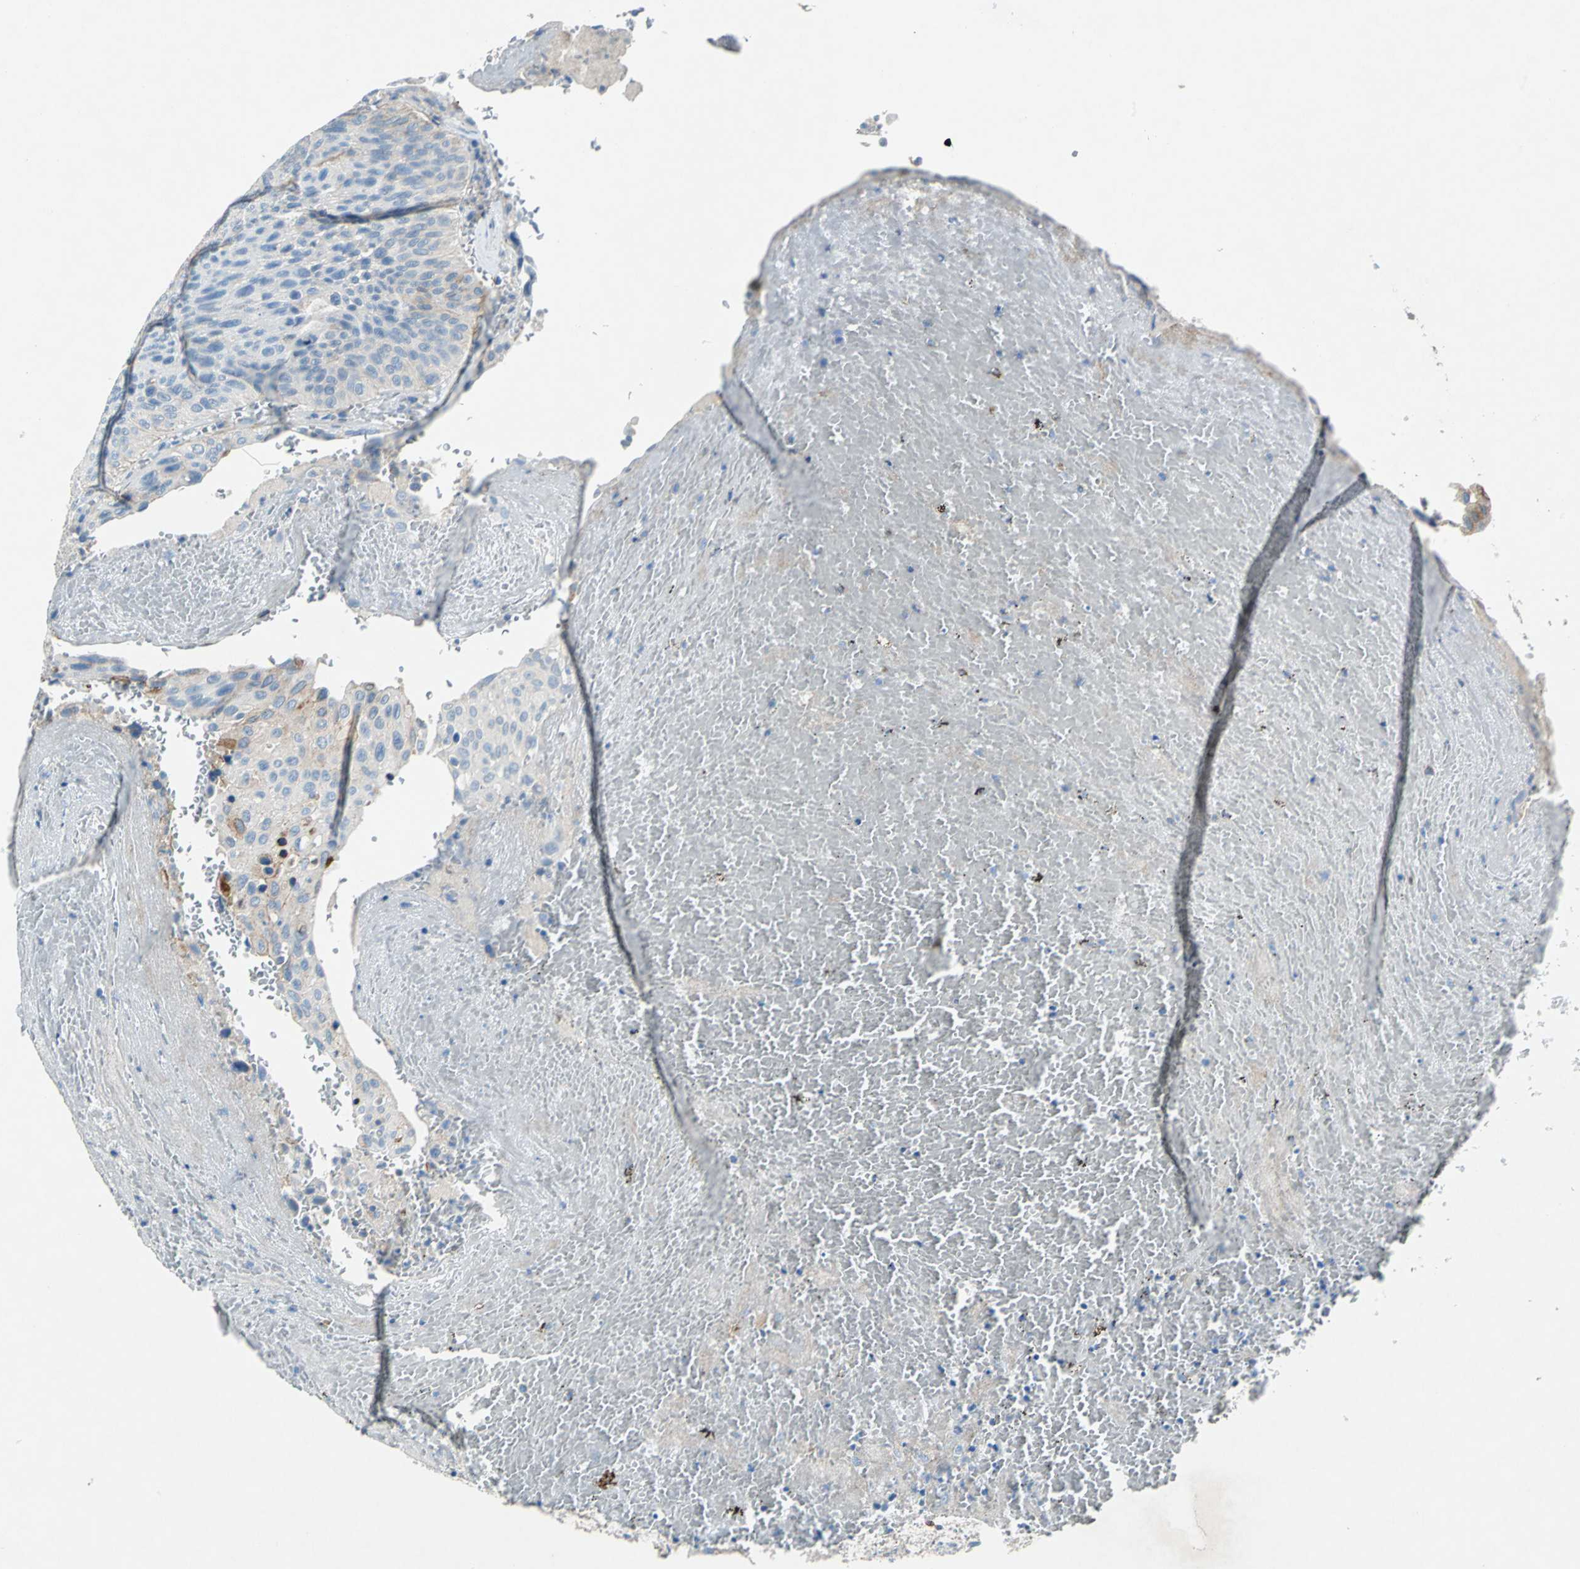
{"staining": {"intensity": "moderate", "quantity": "25%-75%", "location": "cytoplasmic/membranous"}, "tissue": "urothelial cancer", "cell_type": "Tumor cells", "image_type": "cancer", "snomed": [{"axis": "morphology", "description": "Urothelial carcinoma, High grade"}, {"axis": "topography", "description": "Urinary bladder"}], "caption": "The immunohistochemical stain shows moderate cytoplasmic/membranous expression in tumor cells of urothelial cancer tissue.", "gene": "RPS13", "patient": {"sex": "male", "age": 66}}